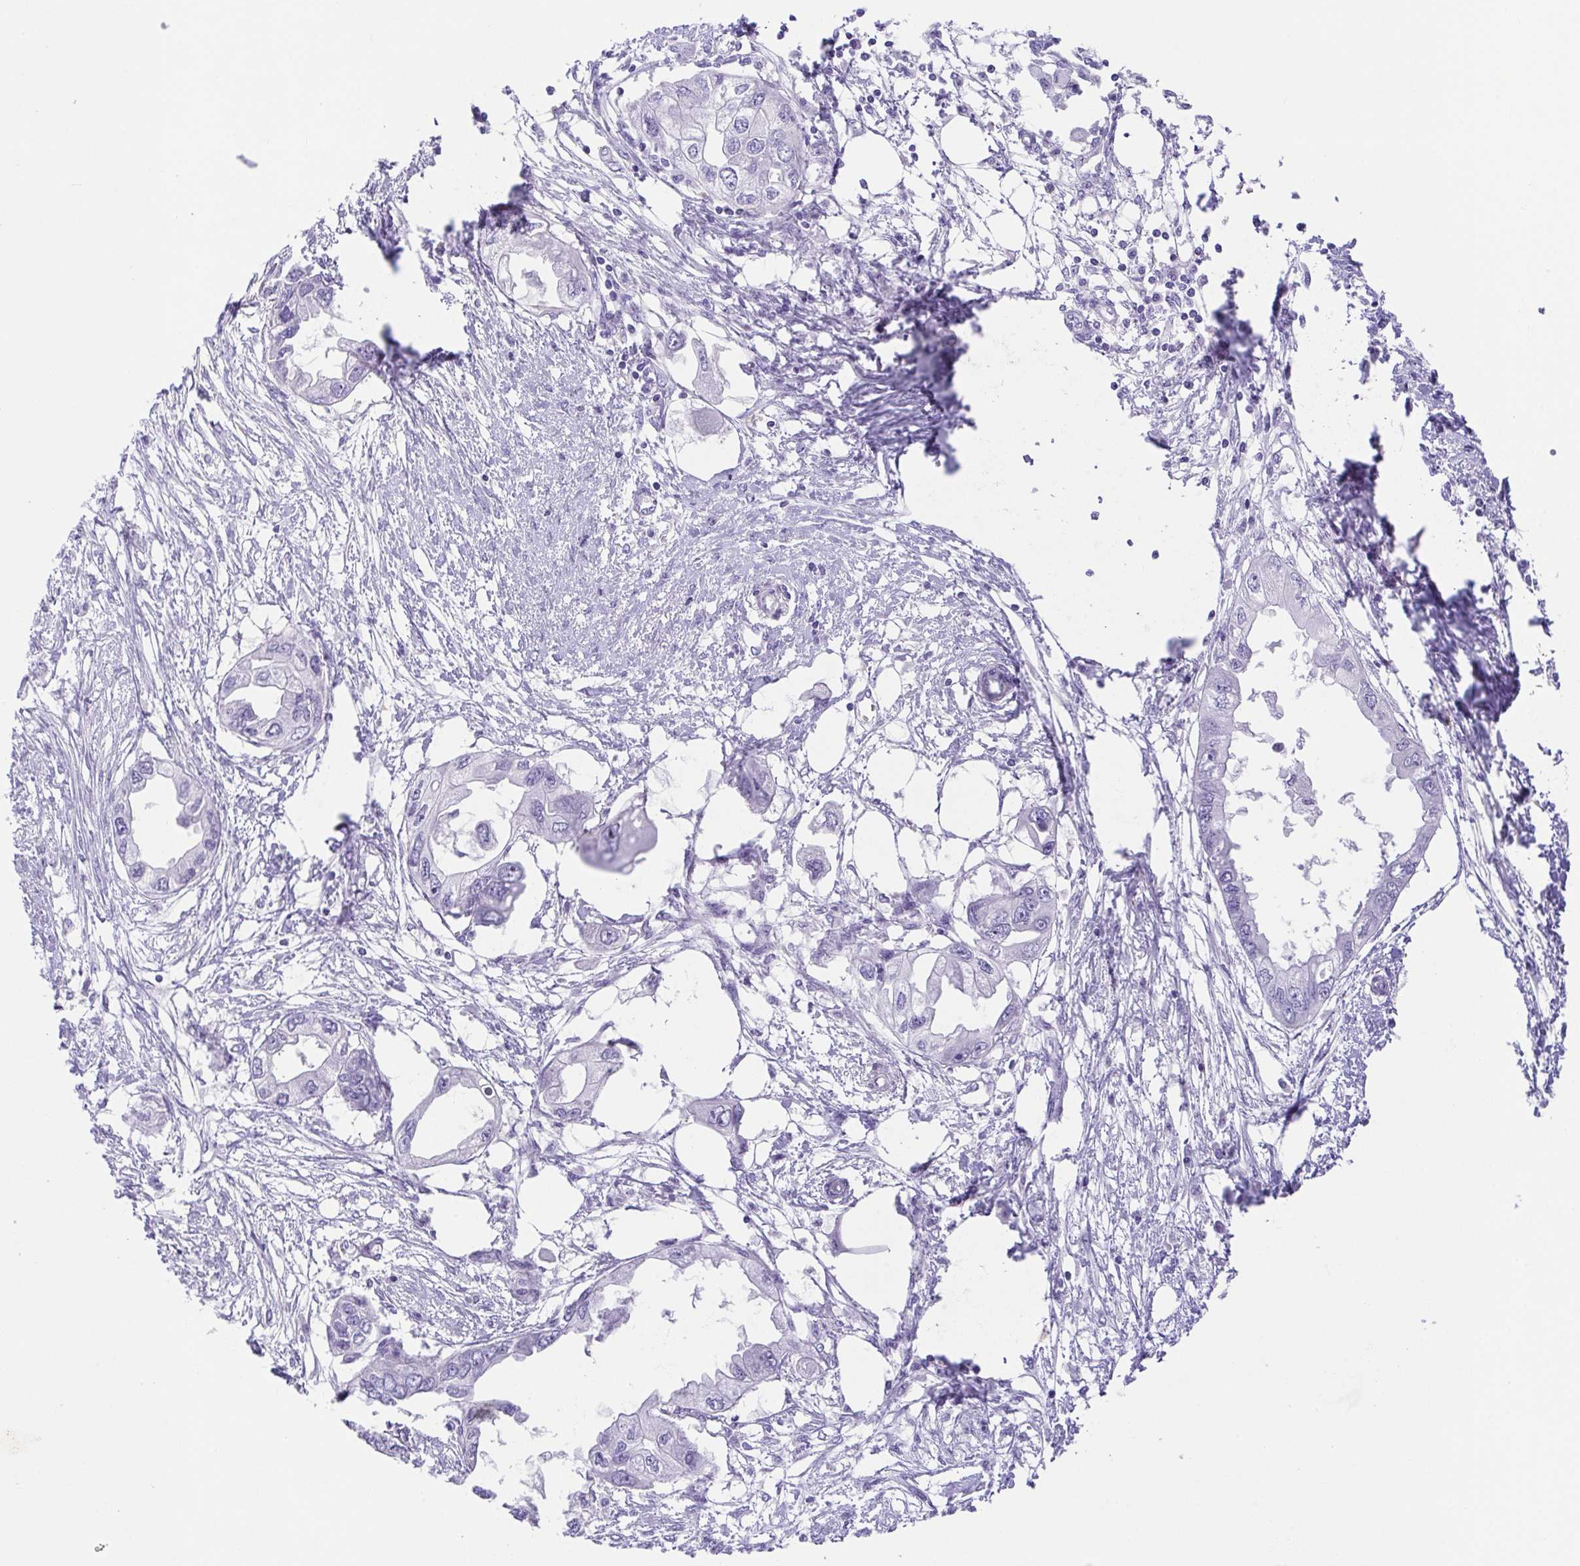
{"staining": {"intensity": "negative", "quantity": "none", "location": "none"}, "tissue": "endometrial cancer", "cell_type": "Tumor cells", "image_type": "cancer", "snomed": [{"axis": "morphology", "description": "Adenocarcinoma, NOS"}, {"axis": "morphology", "description": "Adenocarcinoma, metastatic, NOS"}, {"axis": "topography", "description": "Adipose tissue"}, {"axis": "topography", "description": "Endometrium"}], "caption": "The micrograph shows no significant staining in tumor cells of endometrial cancer (adenocarcinoma).", "gene": "SPATA4", "patient": {"sex": "female", "age": 67}}